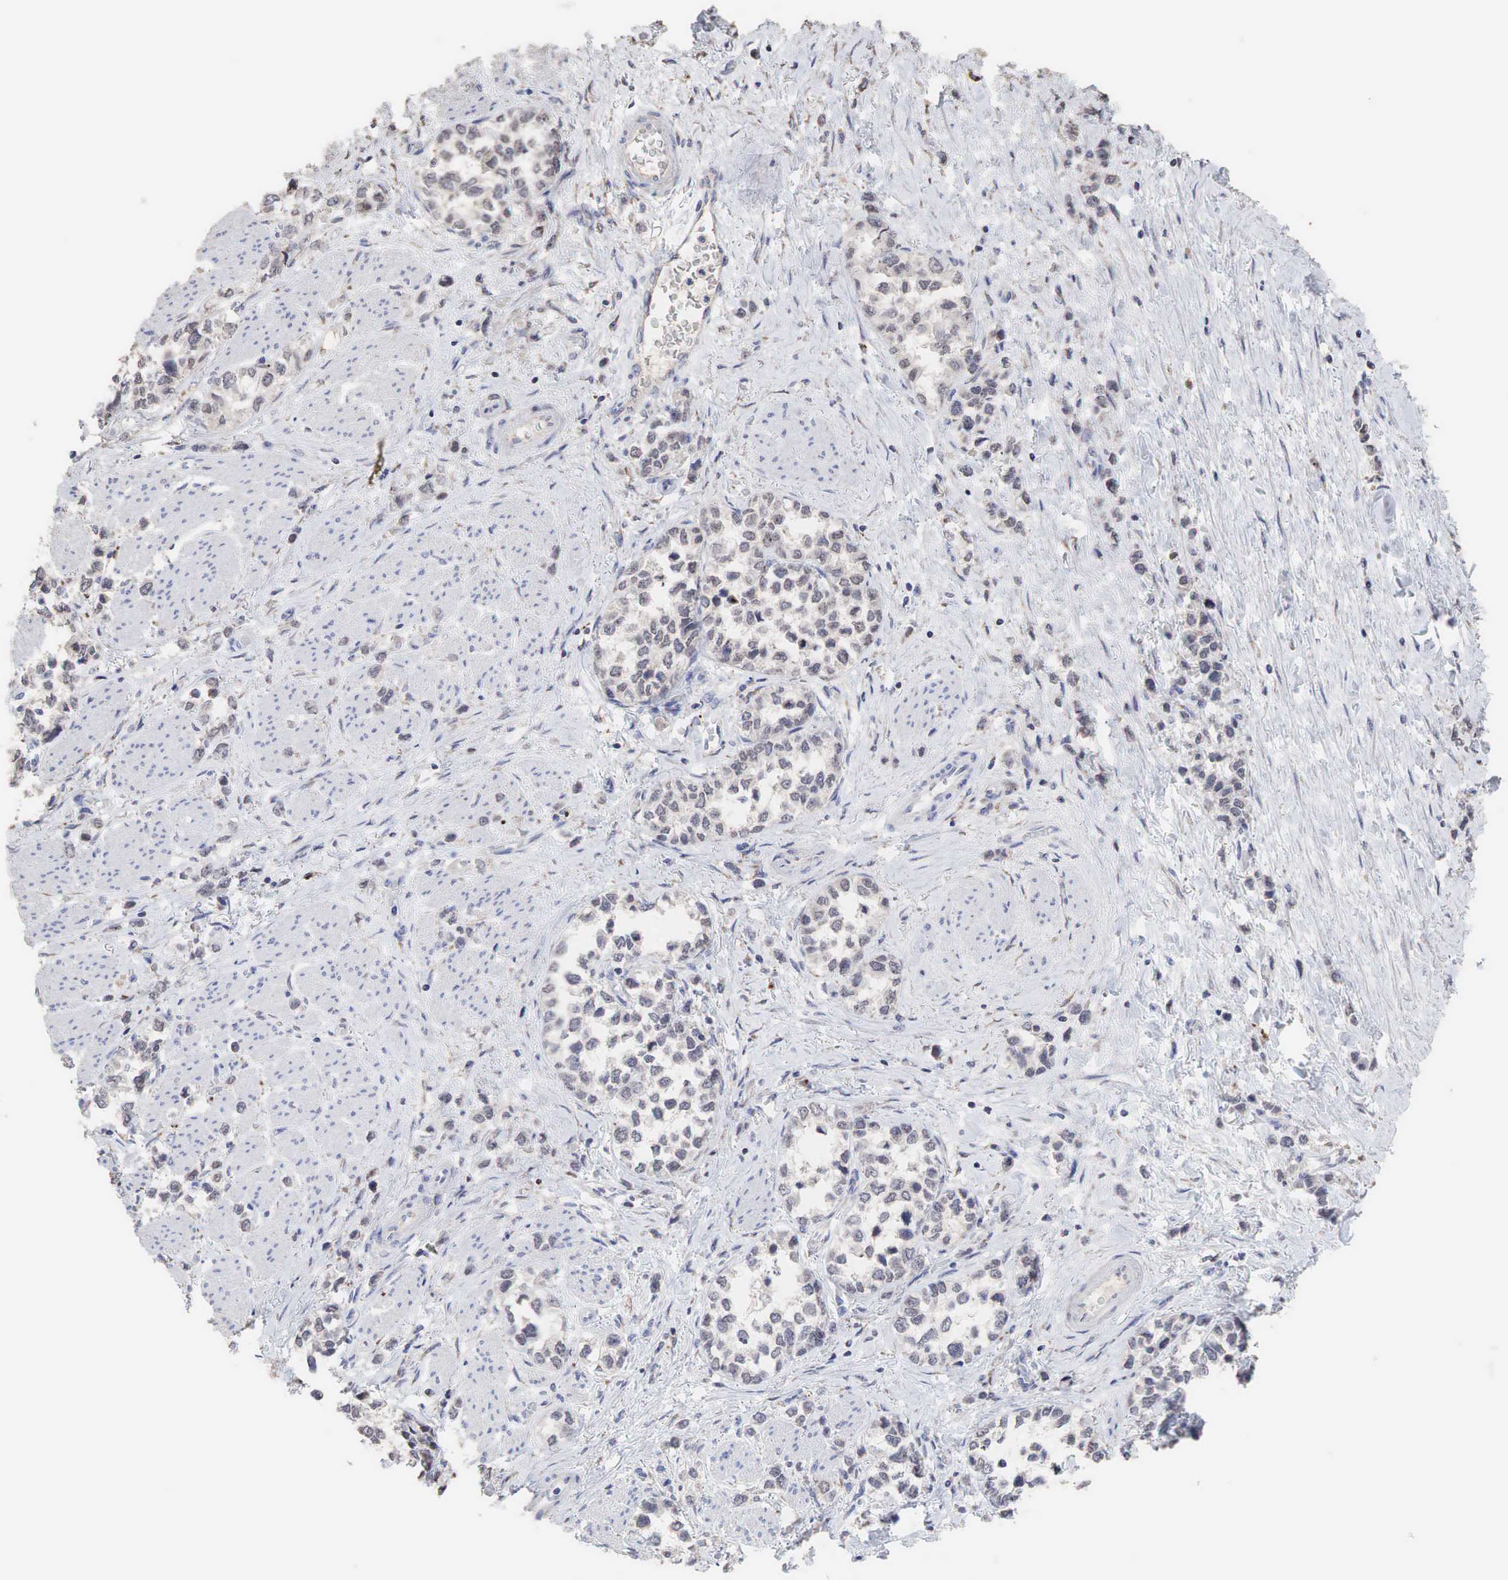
{"staining": {"intensity": "weak", "quantity": ">75%", "location": "cytoplasmic/membranous"}, "tissue": "stomach cancer", "cell_type": "Tumor cells", "image_type": "cancer", "snomed": [{"axis": "morphology", "description": "Adenocarcinoma, NOS"}, {"axis": "topography", "description": "Stomach, upper"}], "caption": "High-magnification brightfield microscopy of adenocarcinoma (stomach) stained with DAB (brown) and counterstained with hematoxylin (blue). tumor cells exhibit weak cytoplasmic/membranous staining is identified in approximately>75% of cells.", "gene": "DKC1", "patient": {"sex": "male", "age": 76}}